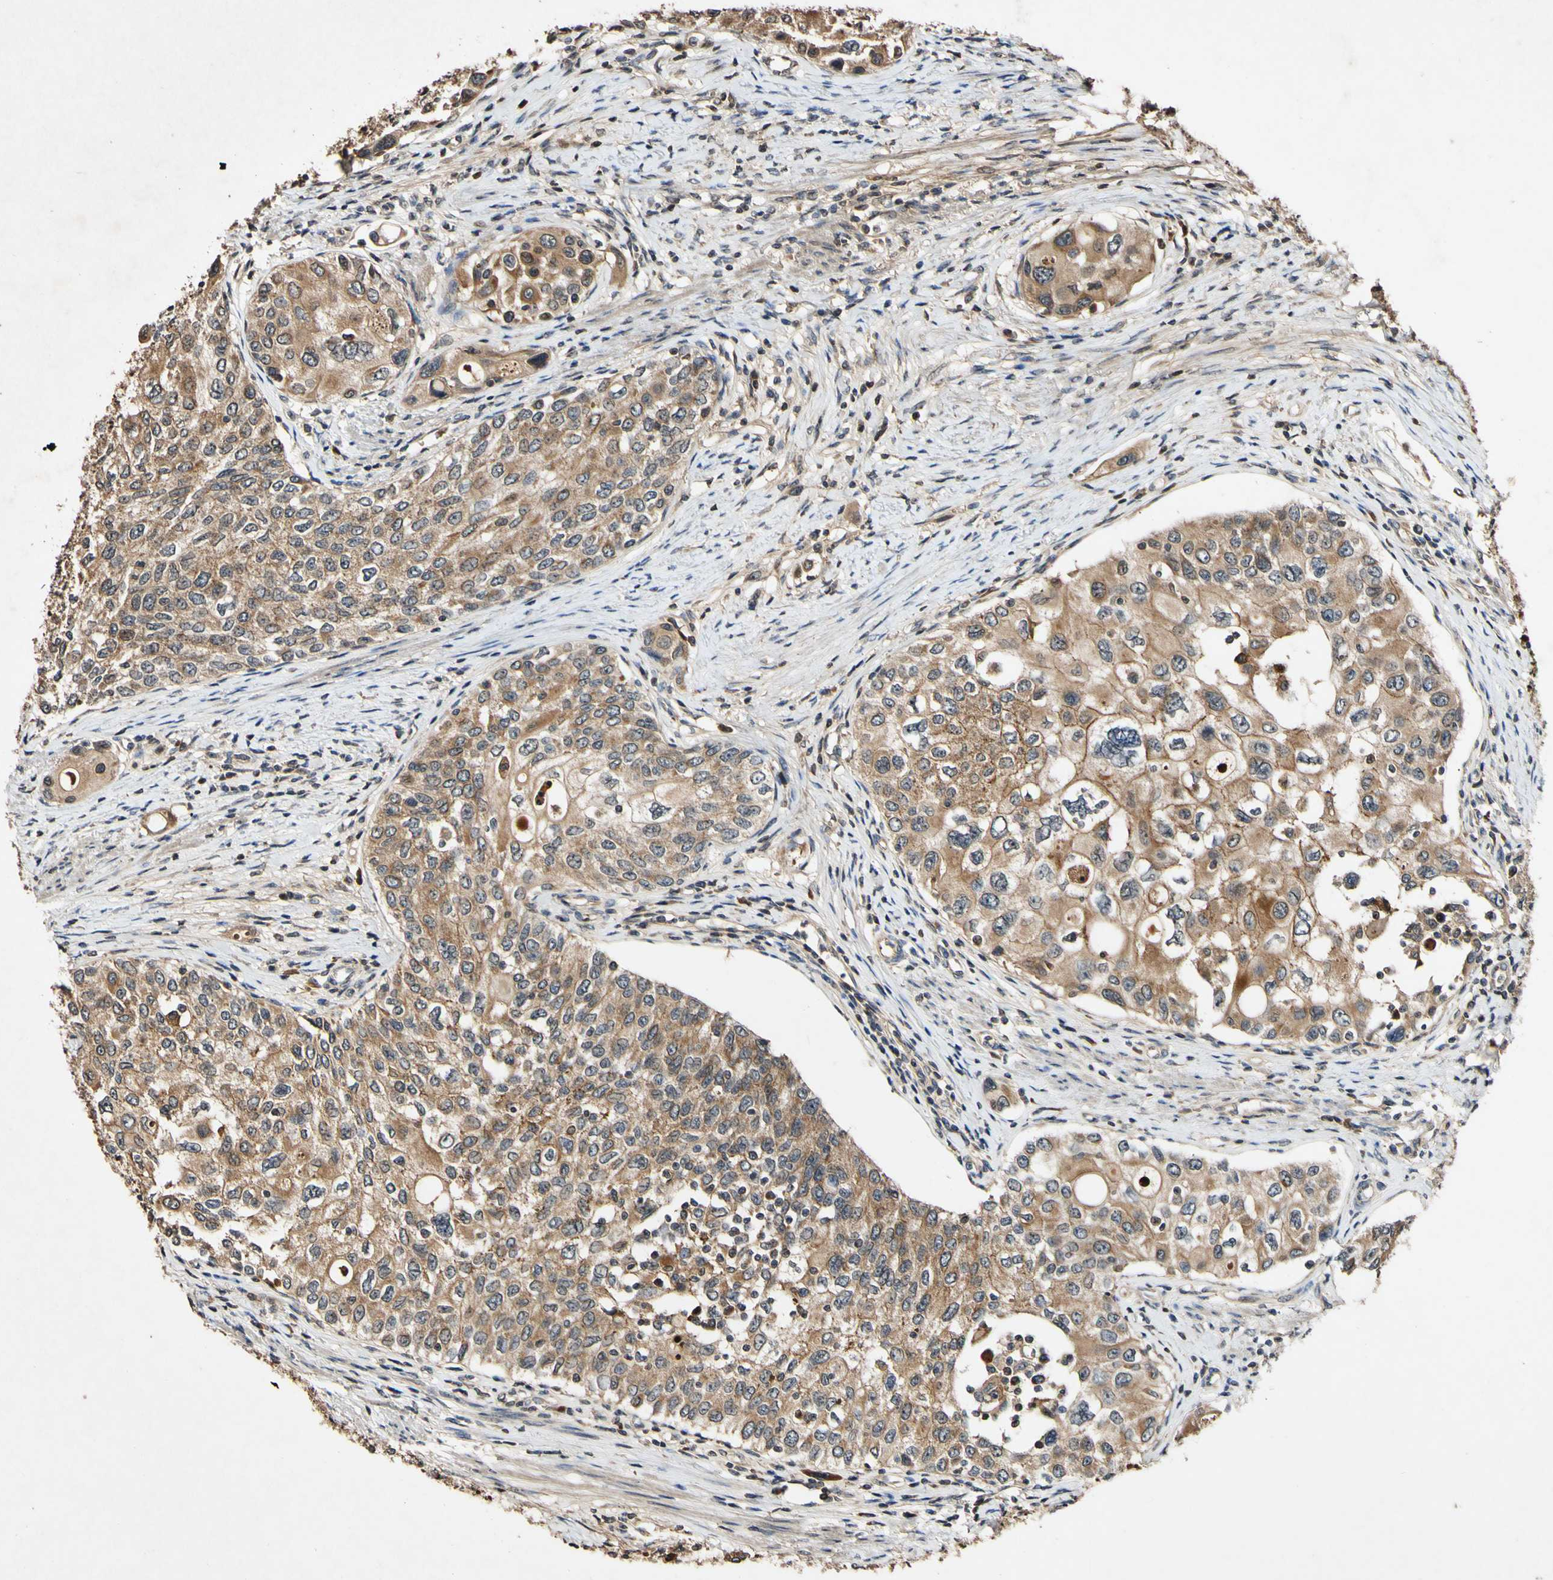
{"staining": {"intensity": "moderate", "quantity": ">75%", "location": "cytoplasmic/membranous"}, "tissue": "urothelial cancer", "cell_type": "Tumor cells", "image_type": "cancer", "snomed": [{"axis": "morphology", "description": "Urothelial carcinoma, High grade"}, {"axis": "topography", "description": "Urinary bladder"}], "caption": "High-grade urothelial carcinoma stained with IHC reveals moderate cytoplasmic/membranous positivity in about >75% of tumor cells.", "gene": "PLAT", "patient": {"sex": "female", "age": 56}}